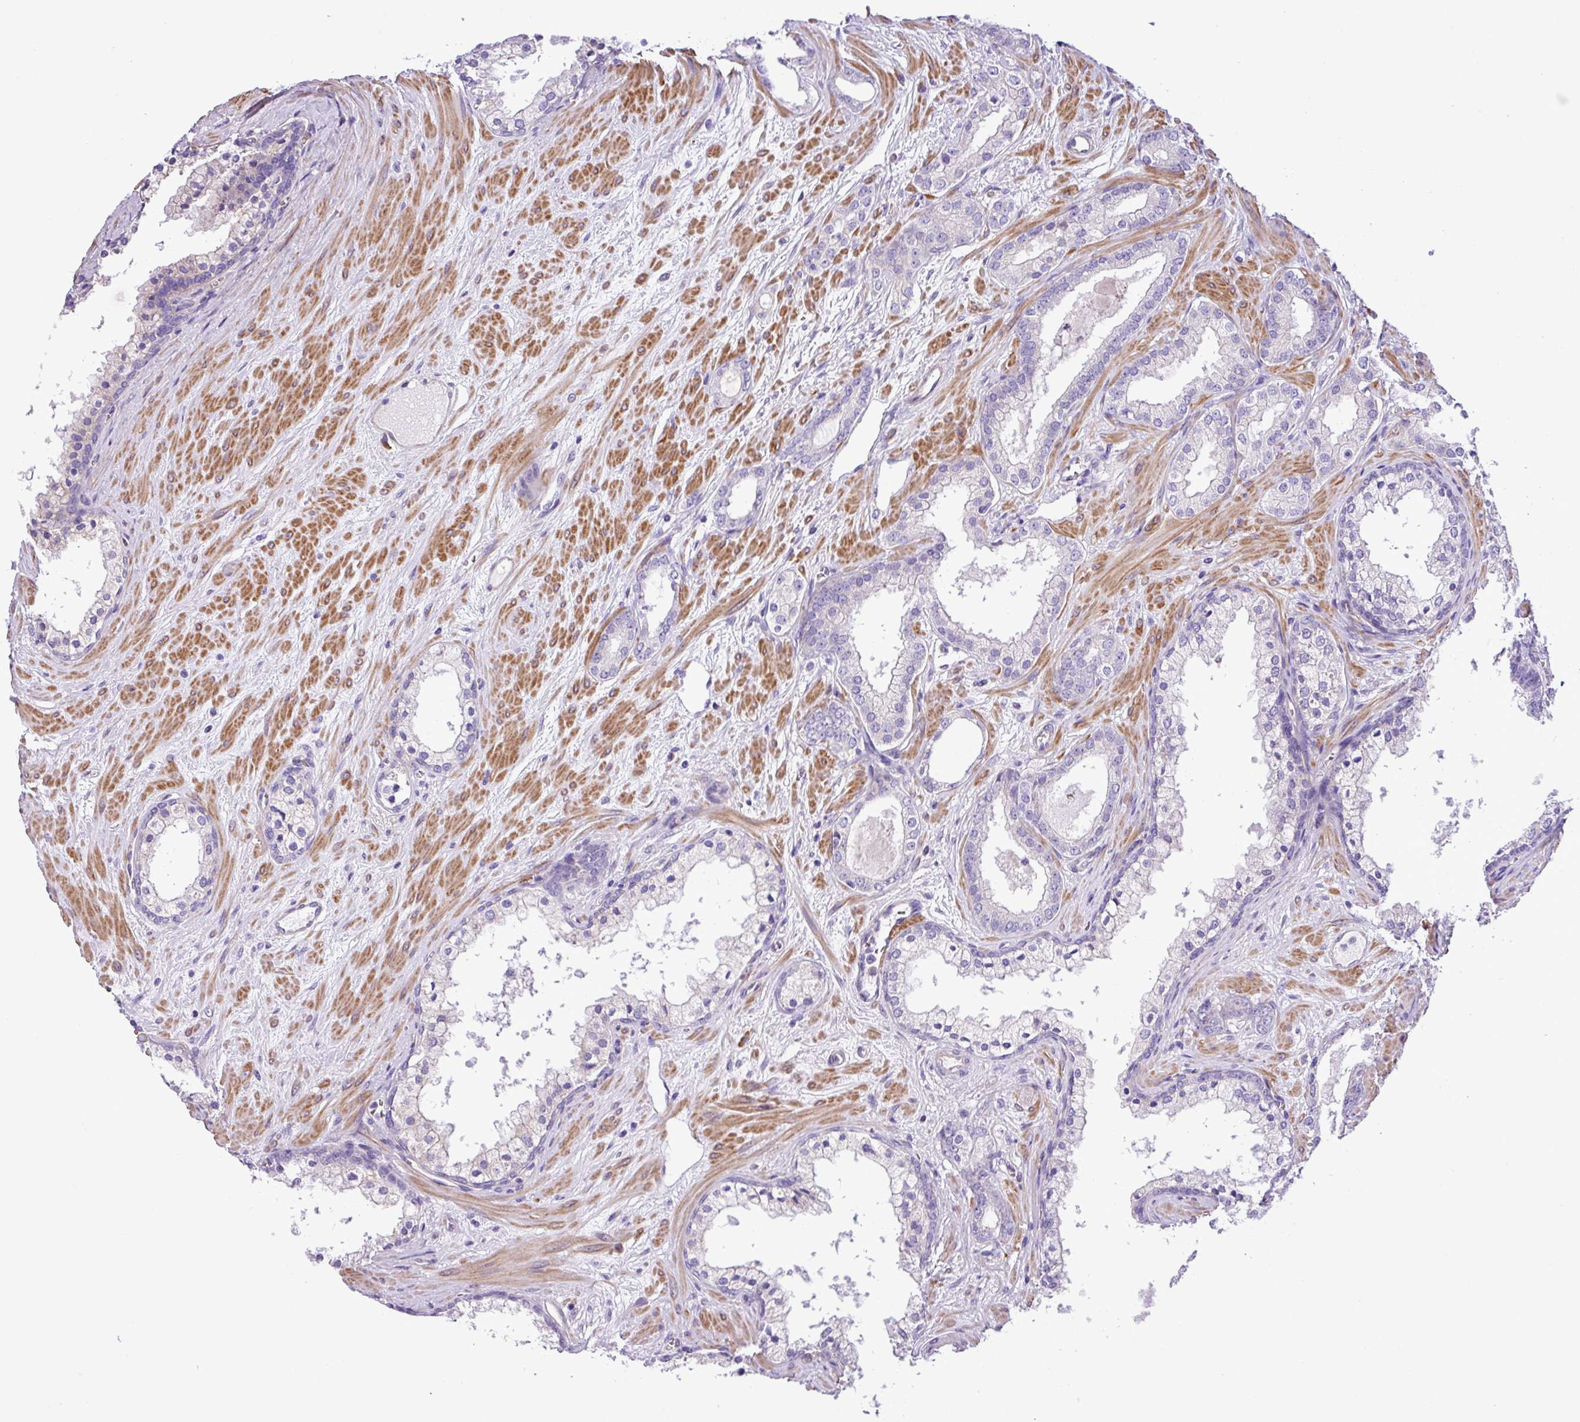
{"staining": {"intensity": "negative", "quantity": "none", "location": "none"}, "tissue": "prostate cancer", "cell_type": "Tumor cells", "image_type": "cancer", "snomed": [{"axis": "morphology", "description": "Adenocarcinoma, High grade"}, {"axis": "topography", "description": "Prostate"}], "caption": "Human prostate cancer (adenocarcinoma (high-grade)) stained for a protein using immunohistochemistry (IHC) reveals no expression in tumor cells.", "gene": "C11orf91", "patient": {"sex": "male", "age": 64}}